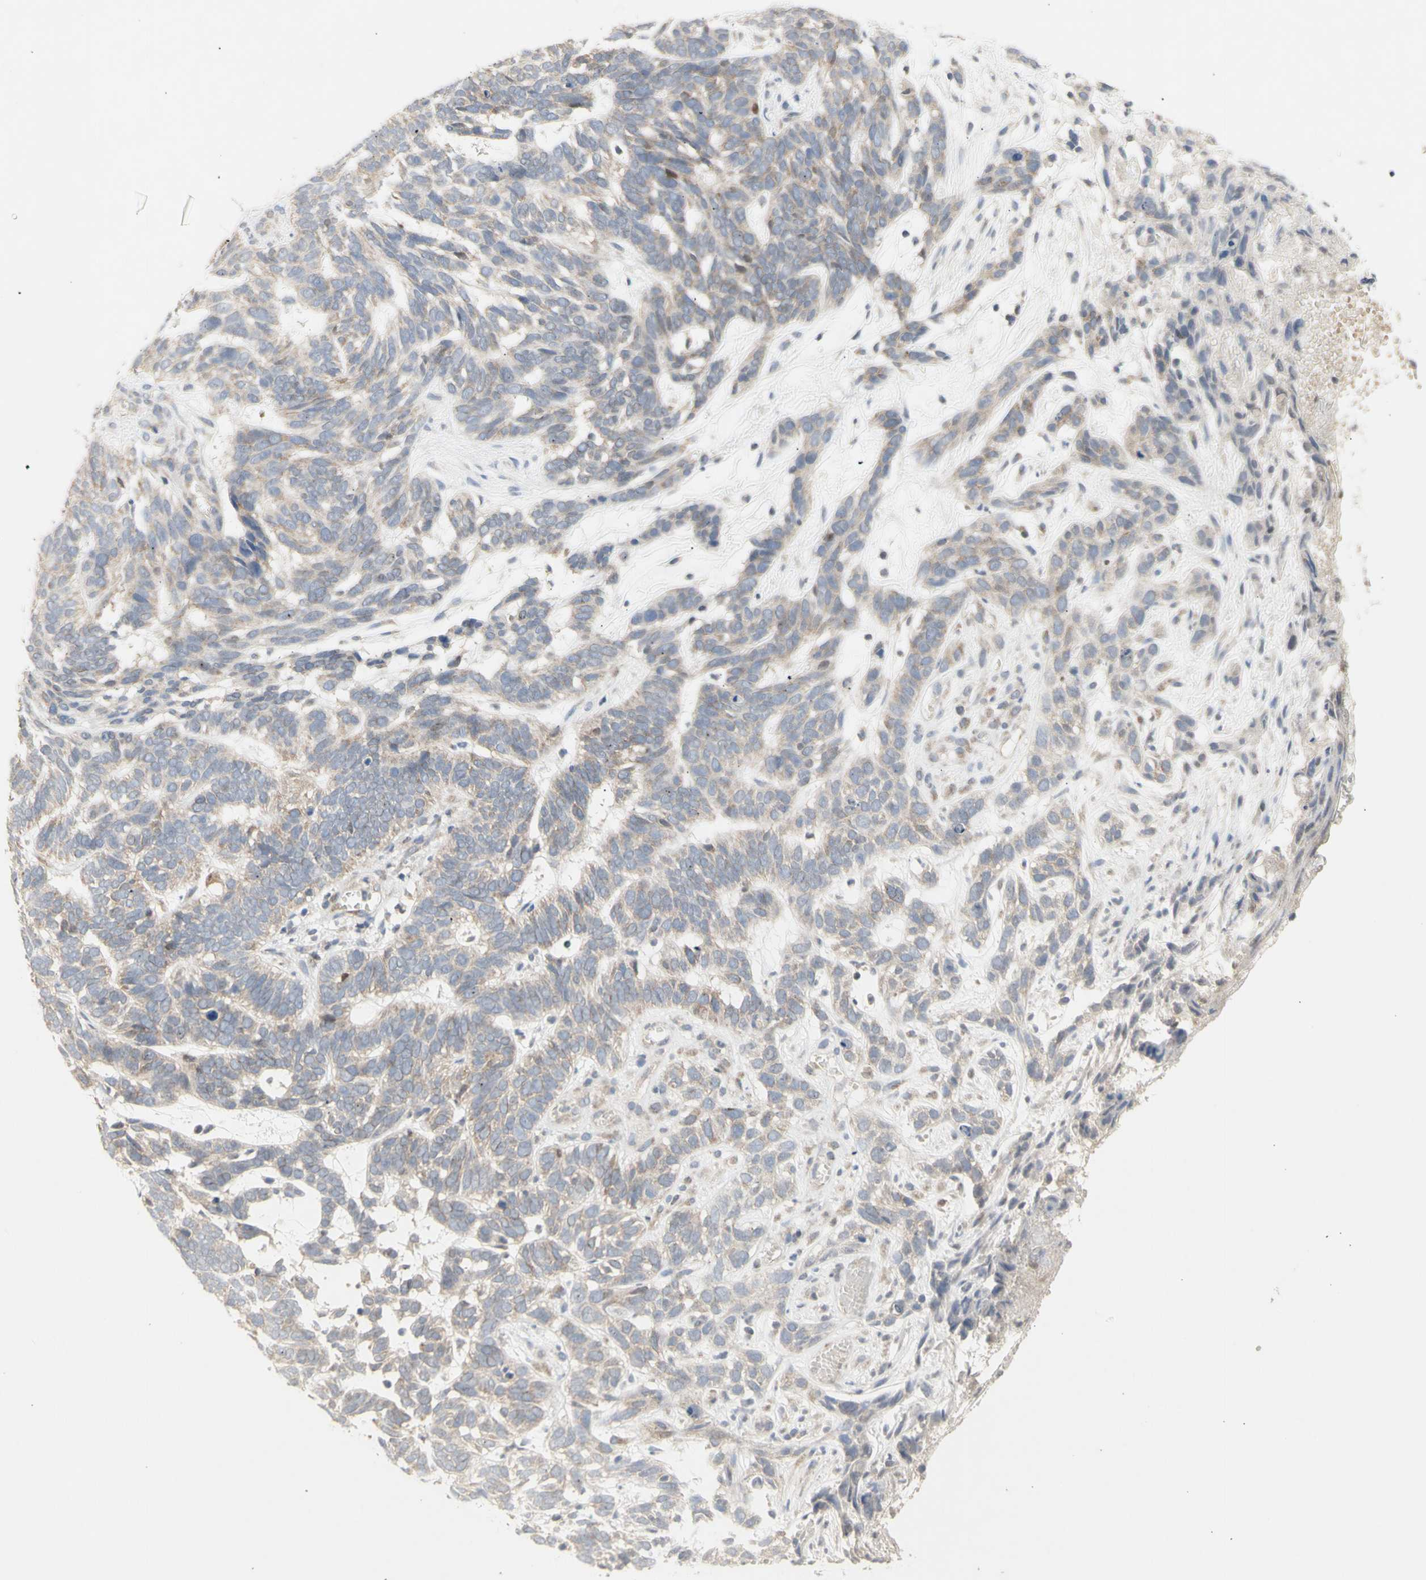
{"staining": {"intensity": "negative", "quantity": "none", "location": "none"}, "tissue": "skin cancer", "cell_type": "Tumor cells", "image_type": "cancer", "snomed": [{"axis": "morphology", "description": "Basal cell carcinoma"}, {"axis": "topography", "description": "Skin"}], "caption": "IHC photomicrograph of neoplastic tissue: human skin basal cell carcinoma stained with DAB displays no significant protein positivity in tumor cells.", "gene": "NLRP1", "patient": {"sex": "male", "age": 87}}